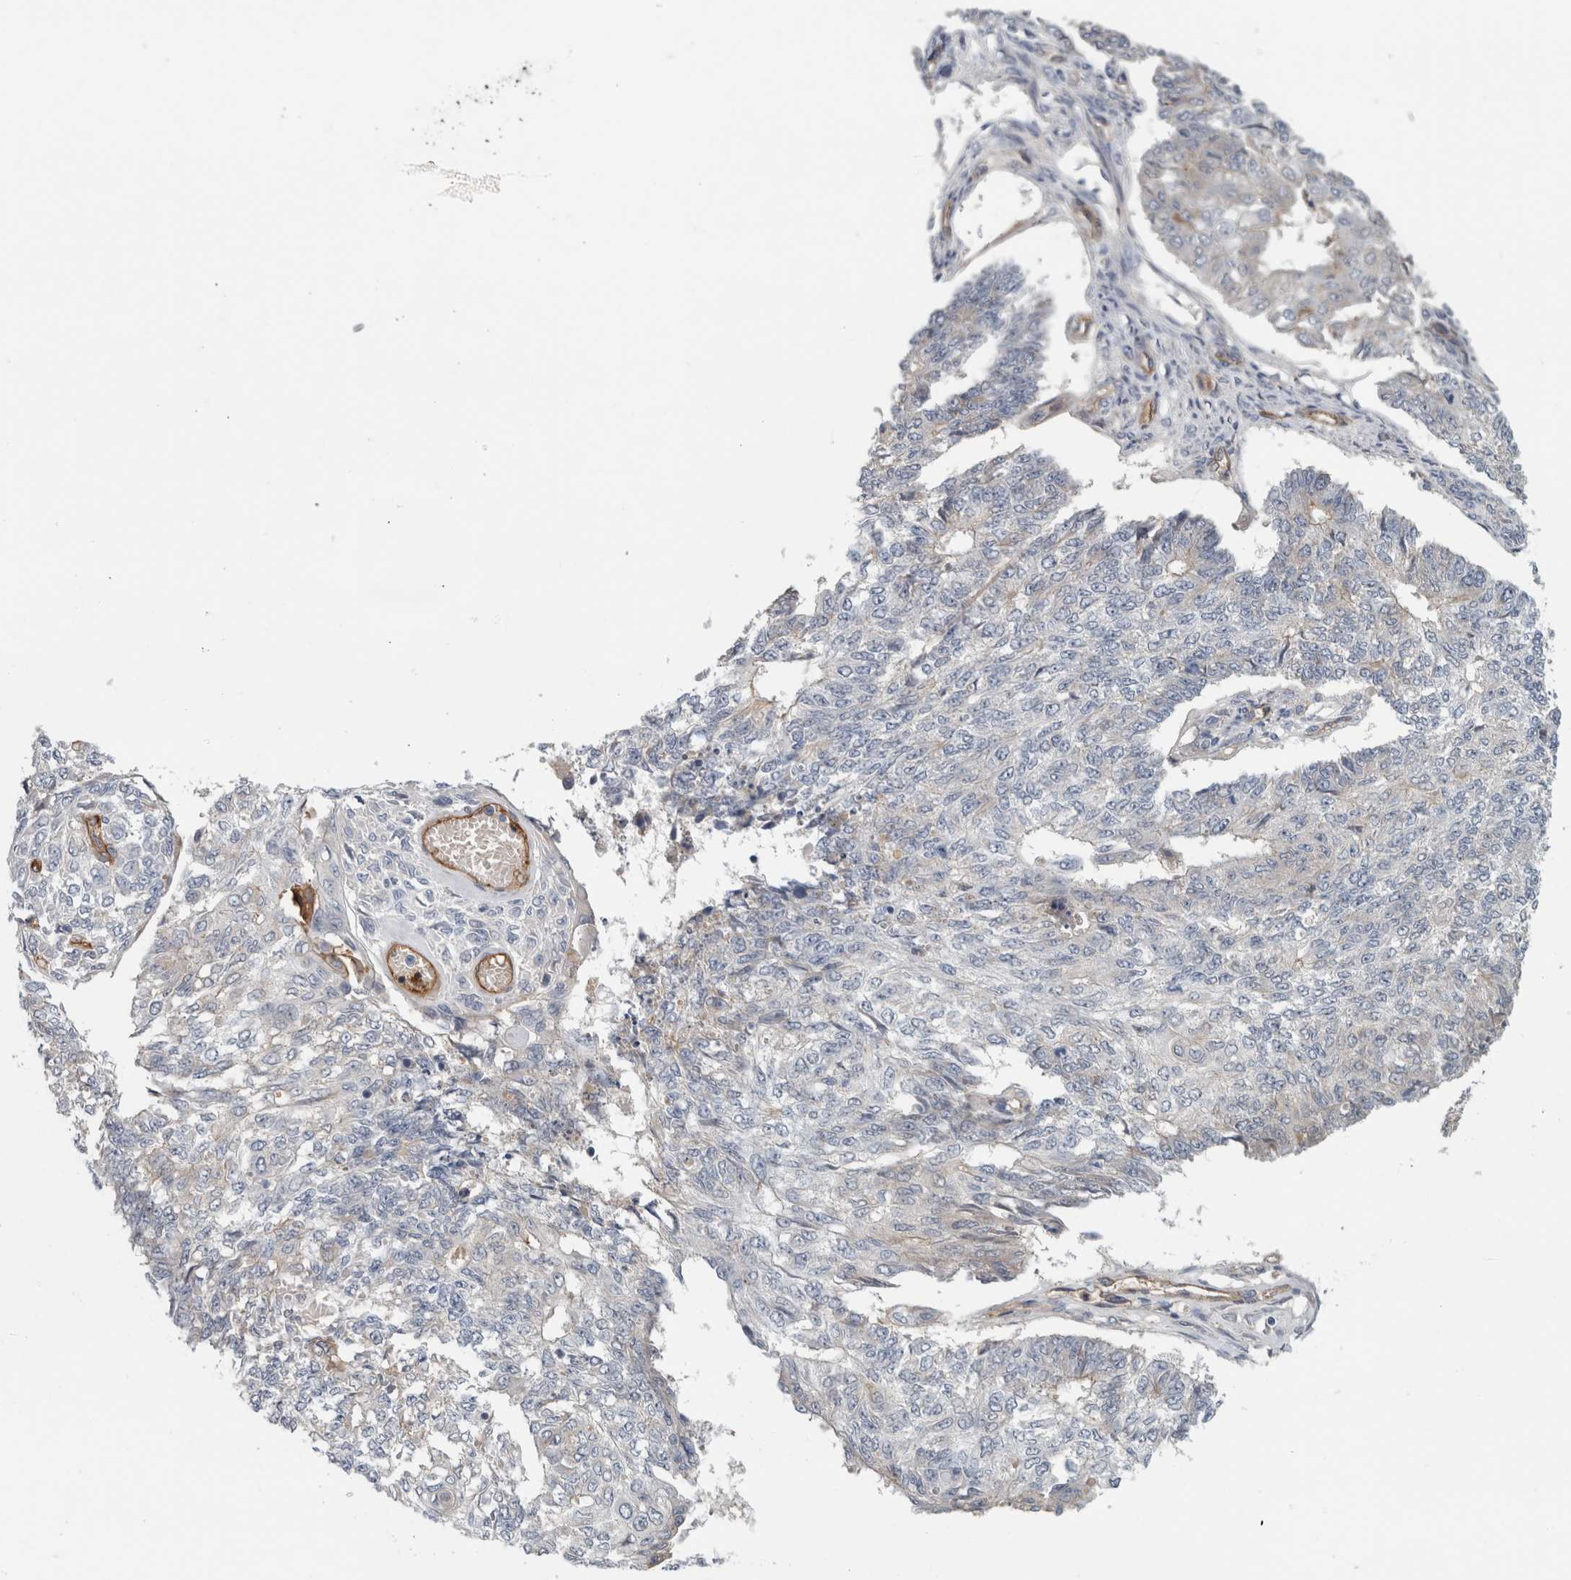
{"staining": {"intensity": "negative", "quantity": "none", "location": "none"}, "tissue": "endometrial cancer", "cell_type": "Tumor cells", "image_type": "cancer", "snomed": [{"axis": "morphology", "description": "Adenocarcinoma, NOS"}, {"axis": "topography", "description": "Endometrium"}], "caption": "Tumor cells show no significant protein positivity in endometrial adenocarcinoma.", "gene": "CD59", "patient": {"sex": "female", "age": 32}}